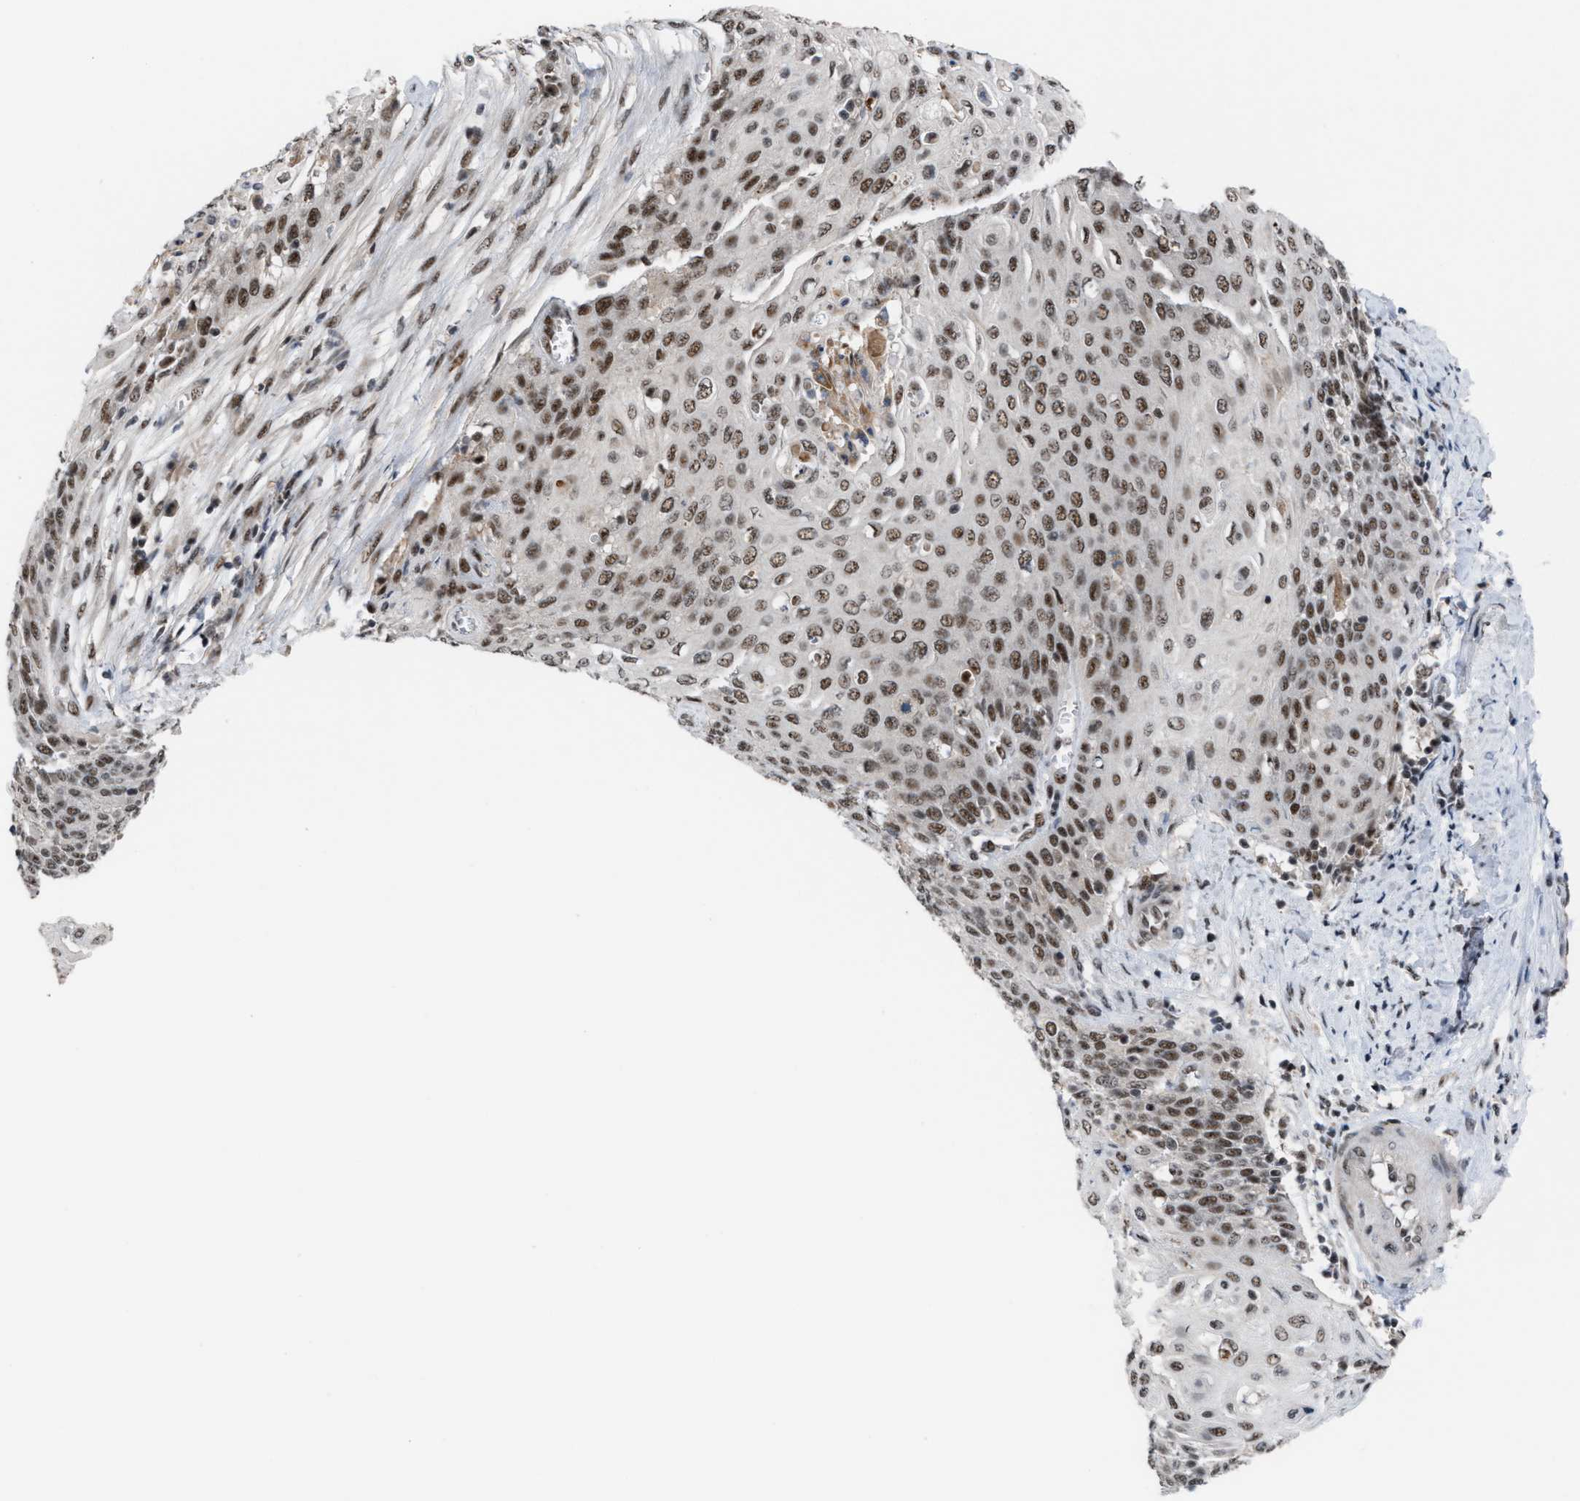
{"staining": {"intensity": "moderate", "quantity": ">75%", "location": "nuclear"}, "tissue": "cervical cancer", "cell_type": "Tumor cells", "image_type": "cancer", "snomed": [{"axis": "morphology", "description": "Squamous cell carcinoma, NOS"}, {"axis": "topography", "description": "Cervix"}], "caption": "Human cervical cancer (squamous cell carcinoma) stained with a protein marker exhibits moderate staining in tumor cells.", "gene": "PRPF4", "patient": {"sex": "female", "age": 39}}